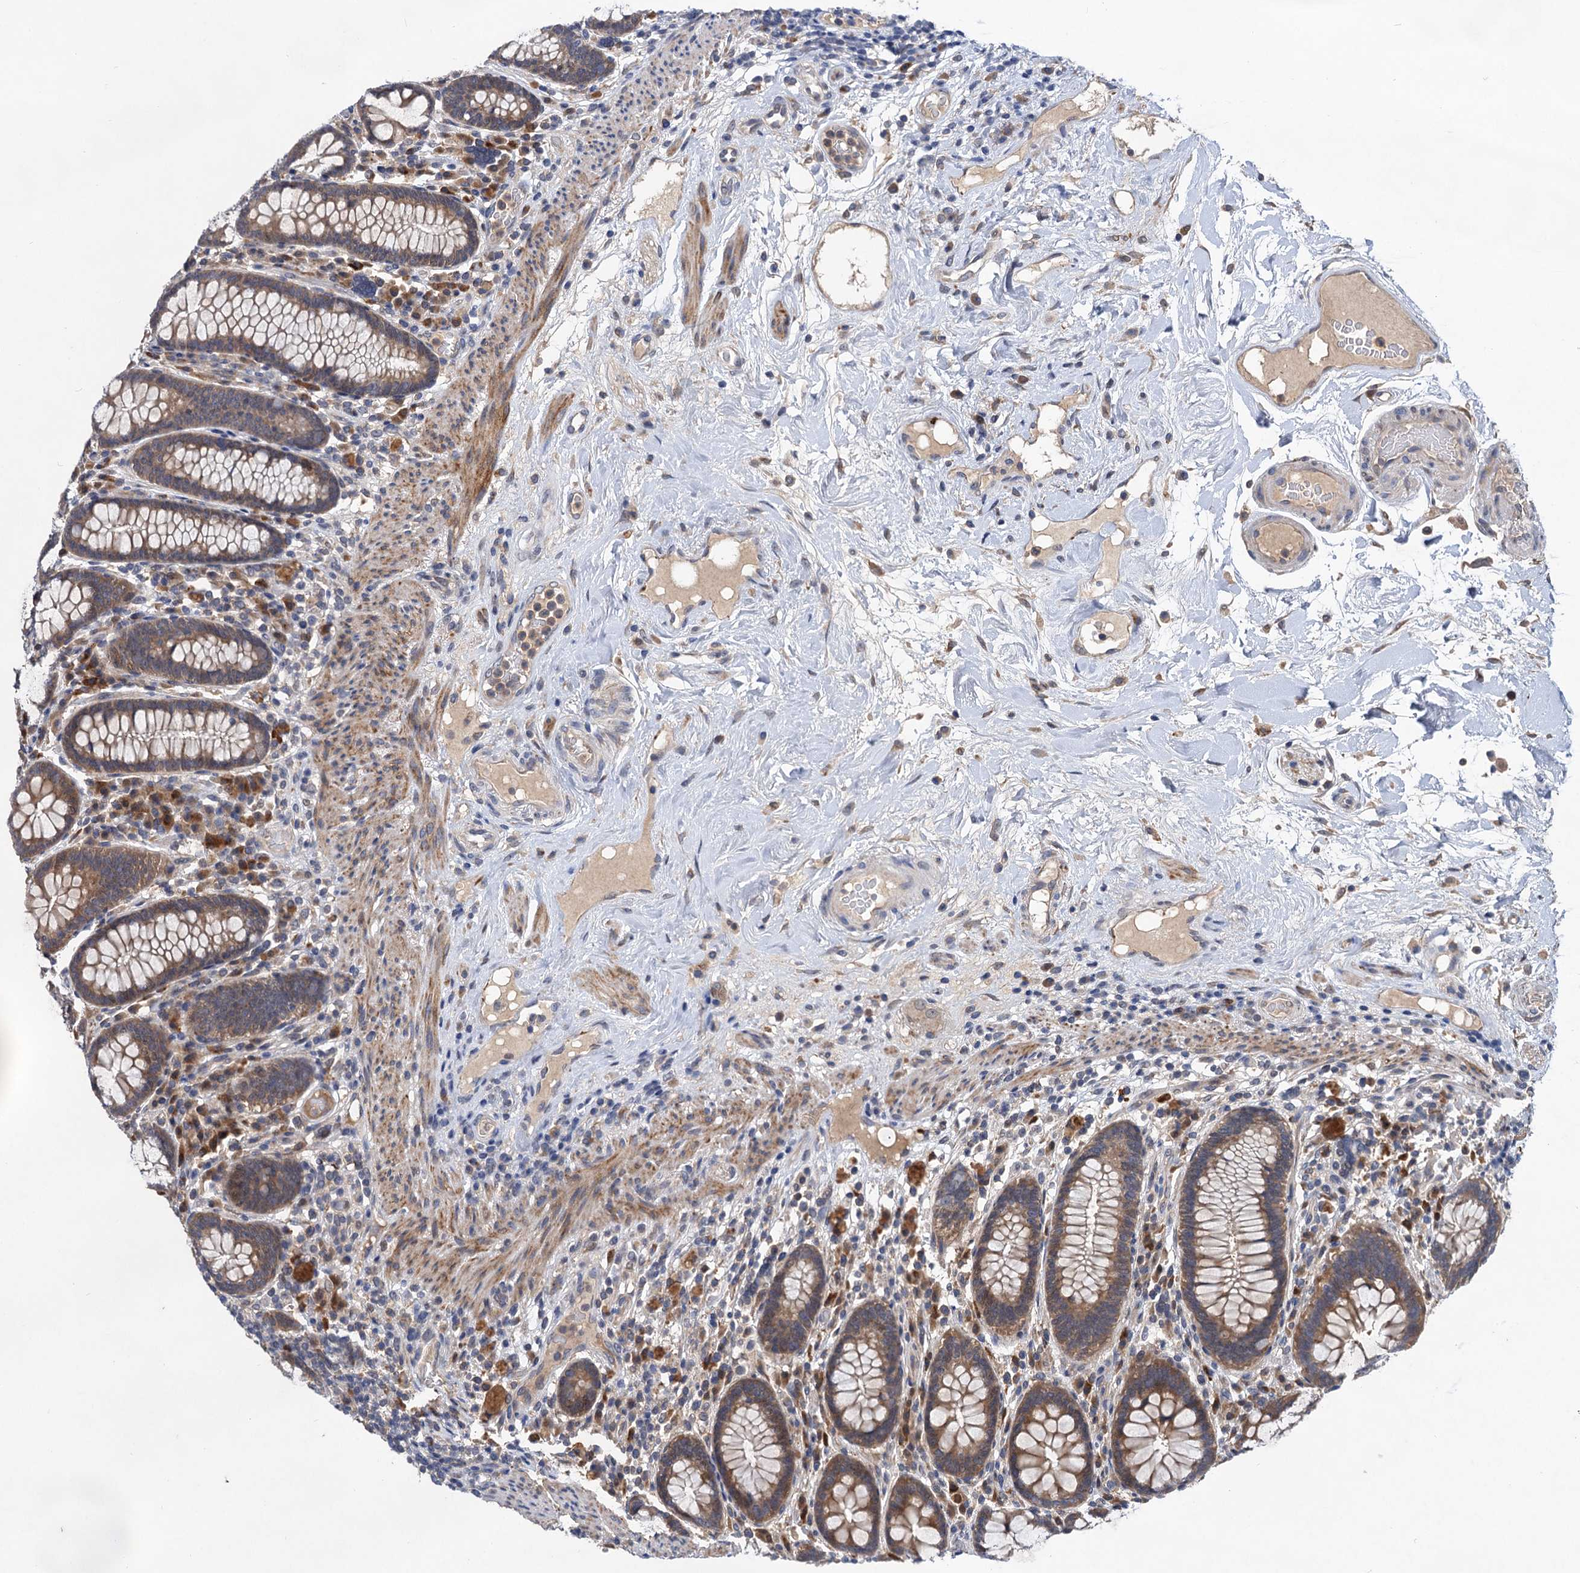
{"staining": {"intensity": "weak", "quantity": "25%-75%", "location": "cytoplasmic/membranous"}, "tissue": "colon", "cell_type": "Endothelial cells", "image_type": "normal", "snomed": [{"axis": "morphology", "description": "Normal tissue, NOS"}, {"axis": "topography", "description": "Colon"}], "caption": "Immunohistochemistry histopathology image of benign colon: colon stained using immunohistochemistry (IHC) demonstrates low levels of weak protein expression localized specifically in the cytoplasmic/membranous of endothelial cells, appearing as a cytoplasmic/membranous brown color.", "gene": "TMEM39B", "patient": {"sex": "female", "age": 79}}